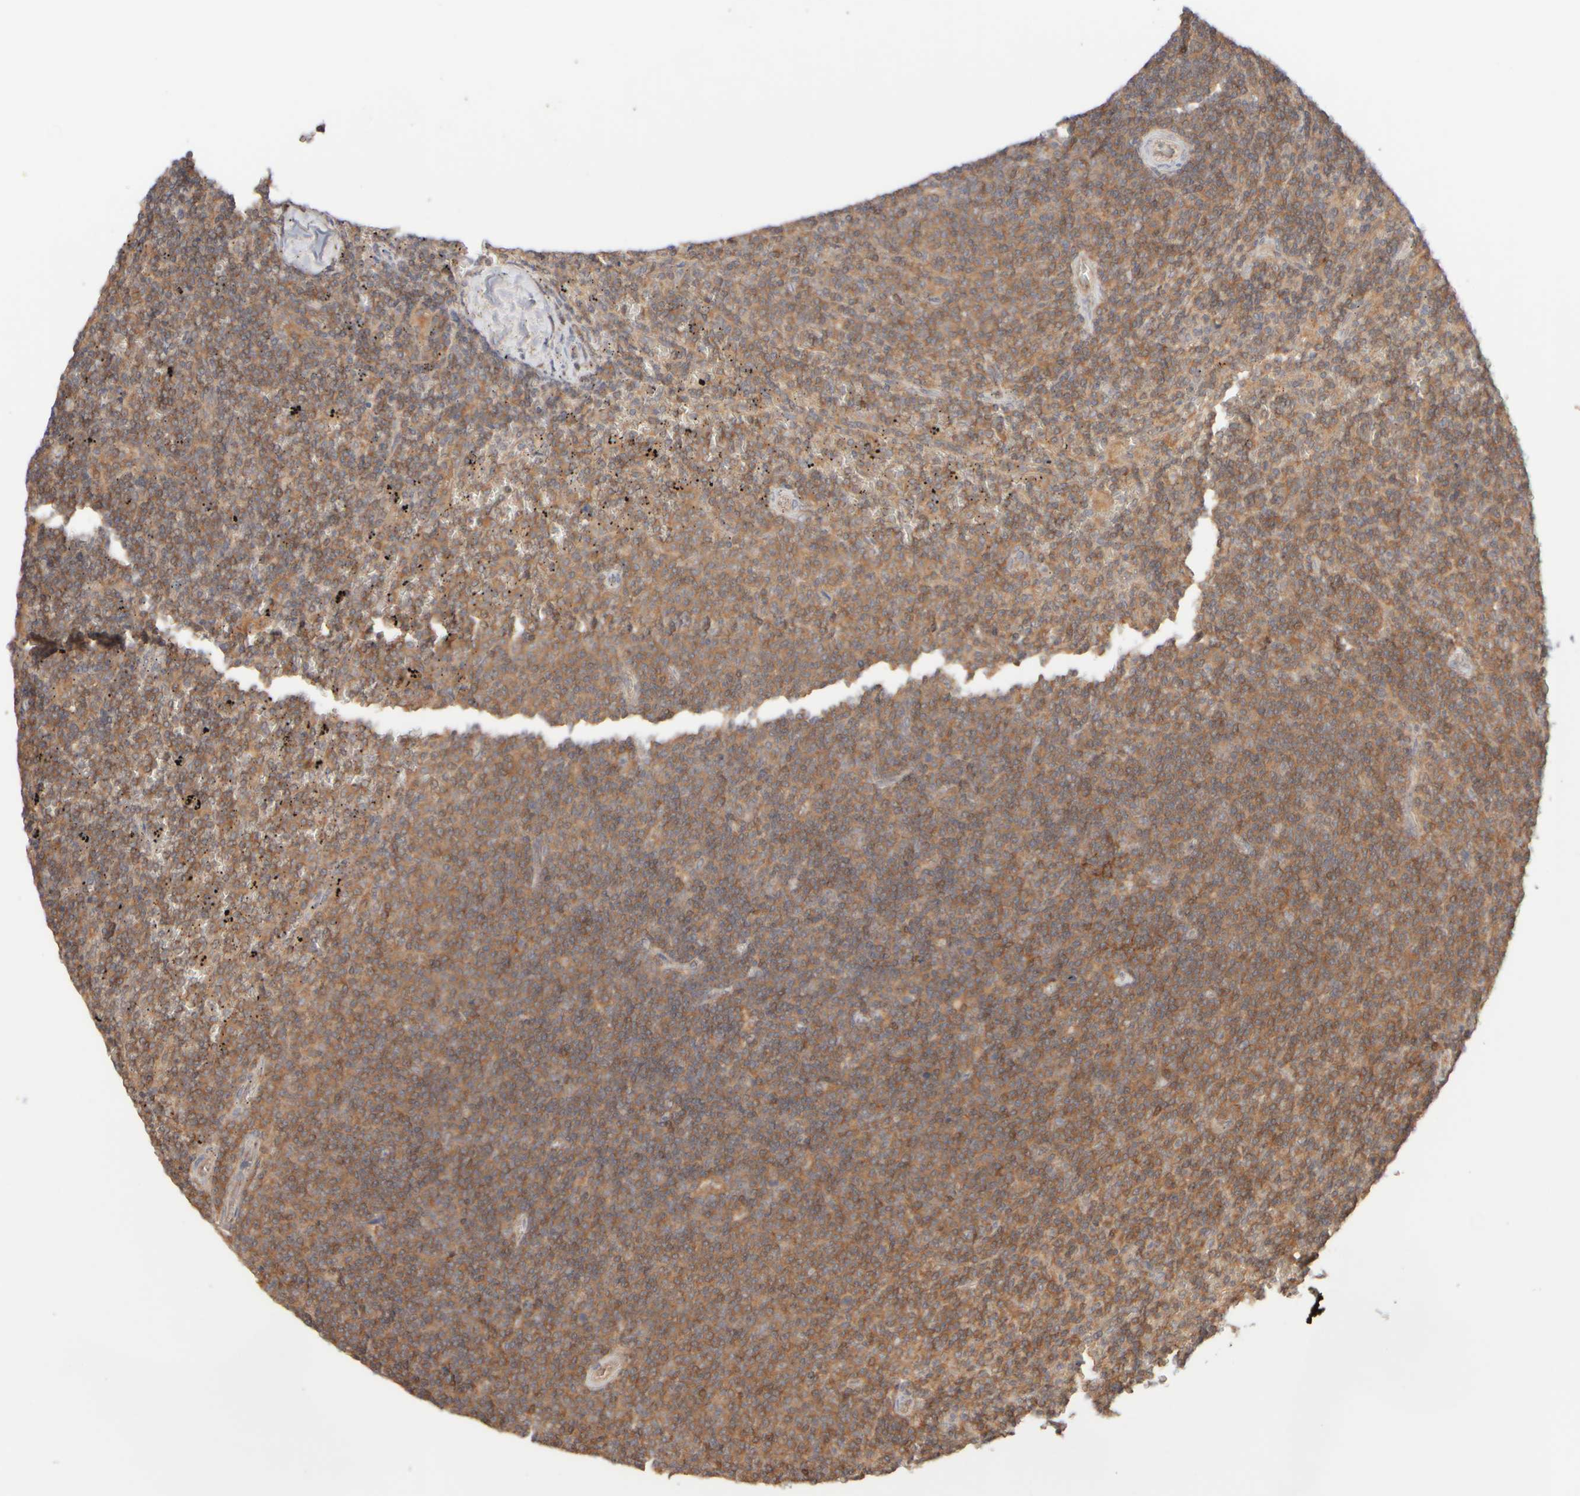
{"staining": {"intensity": "moderate", "quantity": ">75%", "location": "cytoplasmic/membranous"}, "tissue": "lymphoma", "cell_type": "Tumor cells", "image_type": "cancer", "snomed": [{"axis": "morphology", "description": "Malignant lymphoma, non-Hodgkin's type, Low grade"}, {"axis": "topography", "description": "Spleen"}], "caption": "There is medium levels of moderate cytoplasmic/membranous expression in tumor cells of lymphoma, as demonstrated by immunohistochemical staining (brown color).", "gene": "RABEP1", "patient": {"sex": "female", "age": 50}}